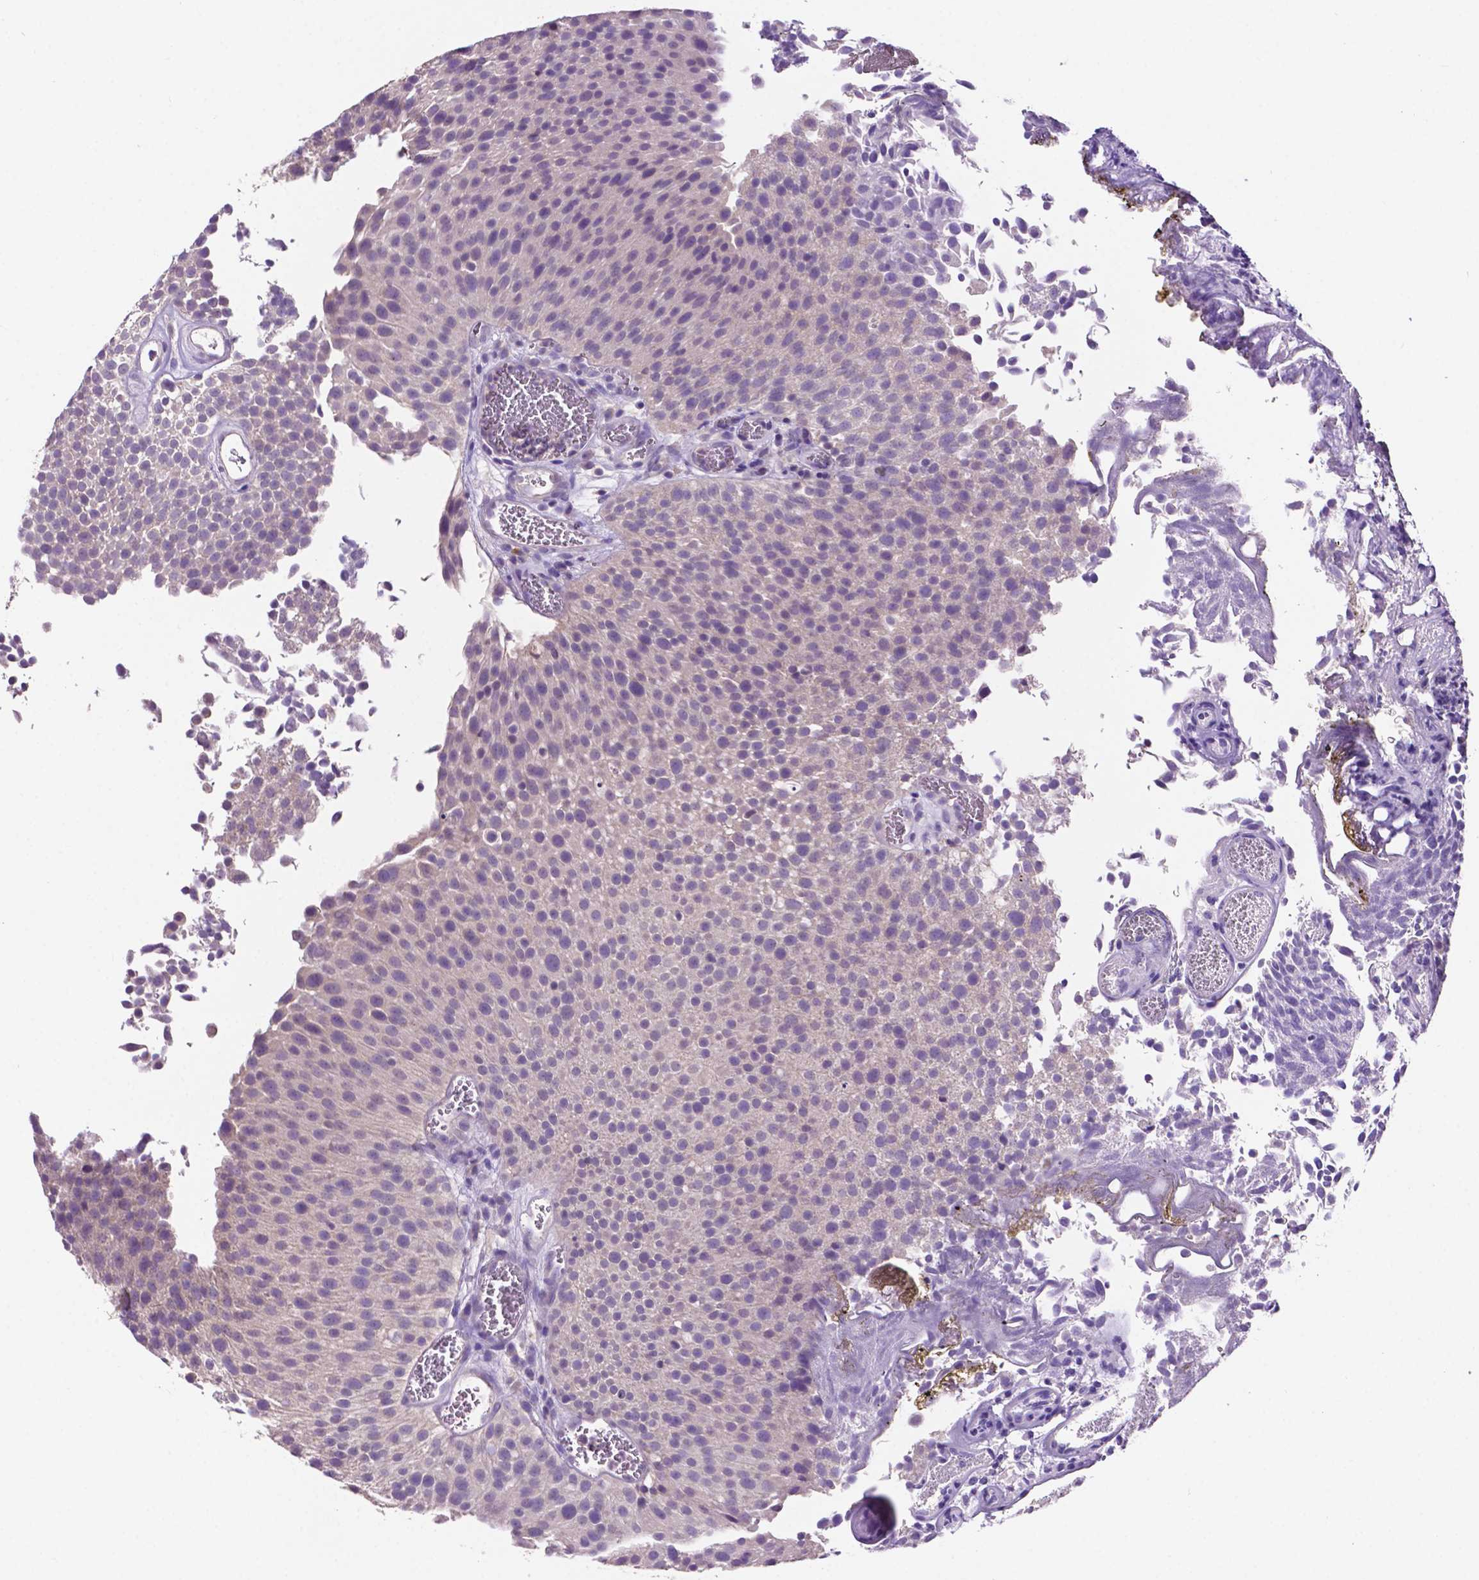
{"staining": {"intensity": "negative", "quantity": "none", "location": "none"}, "tissue": "urothelial cancer", "cell_type": "Tumor cells", "image_type": "cancer", "snomed": [{"axis": "morphology", "description": "Urothelial carcinoma, Low grade"}, {"axis": "topography", "description": "Urinary bladder"}], "caption": "Urothelial cancer was stained to show a protein in brown. There is no significant positivity in tumor cells.", "gene": "PRPS2", "patient": {"sex": "female", "age": 79}}